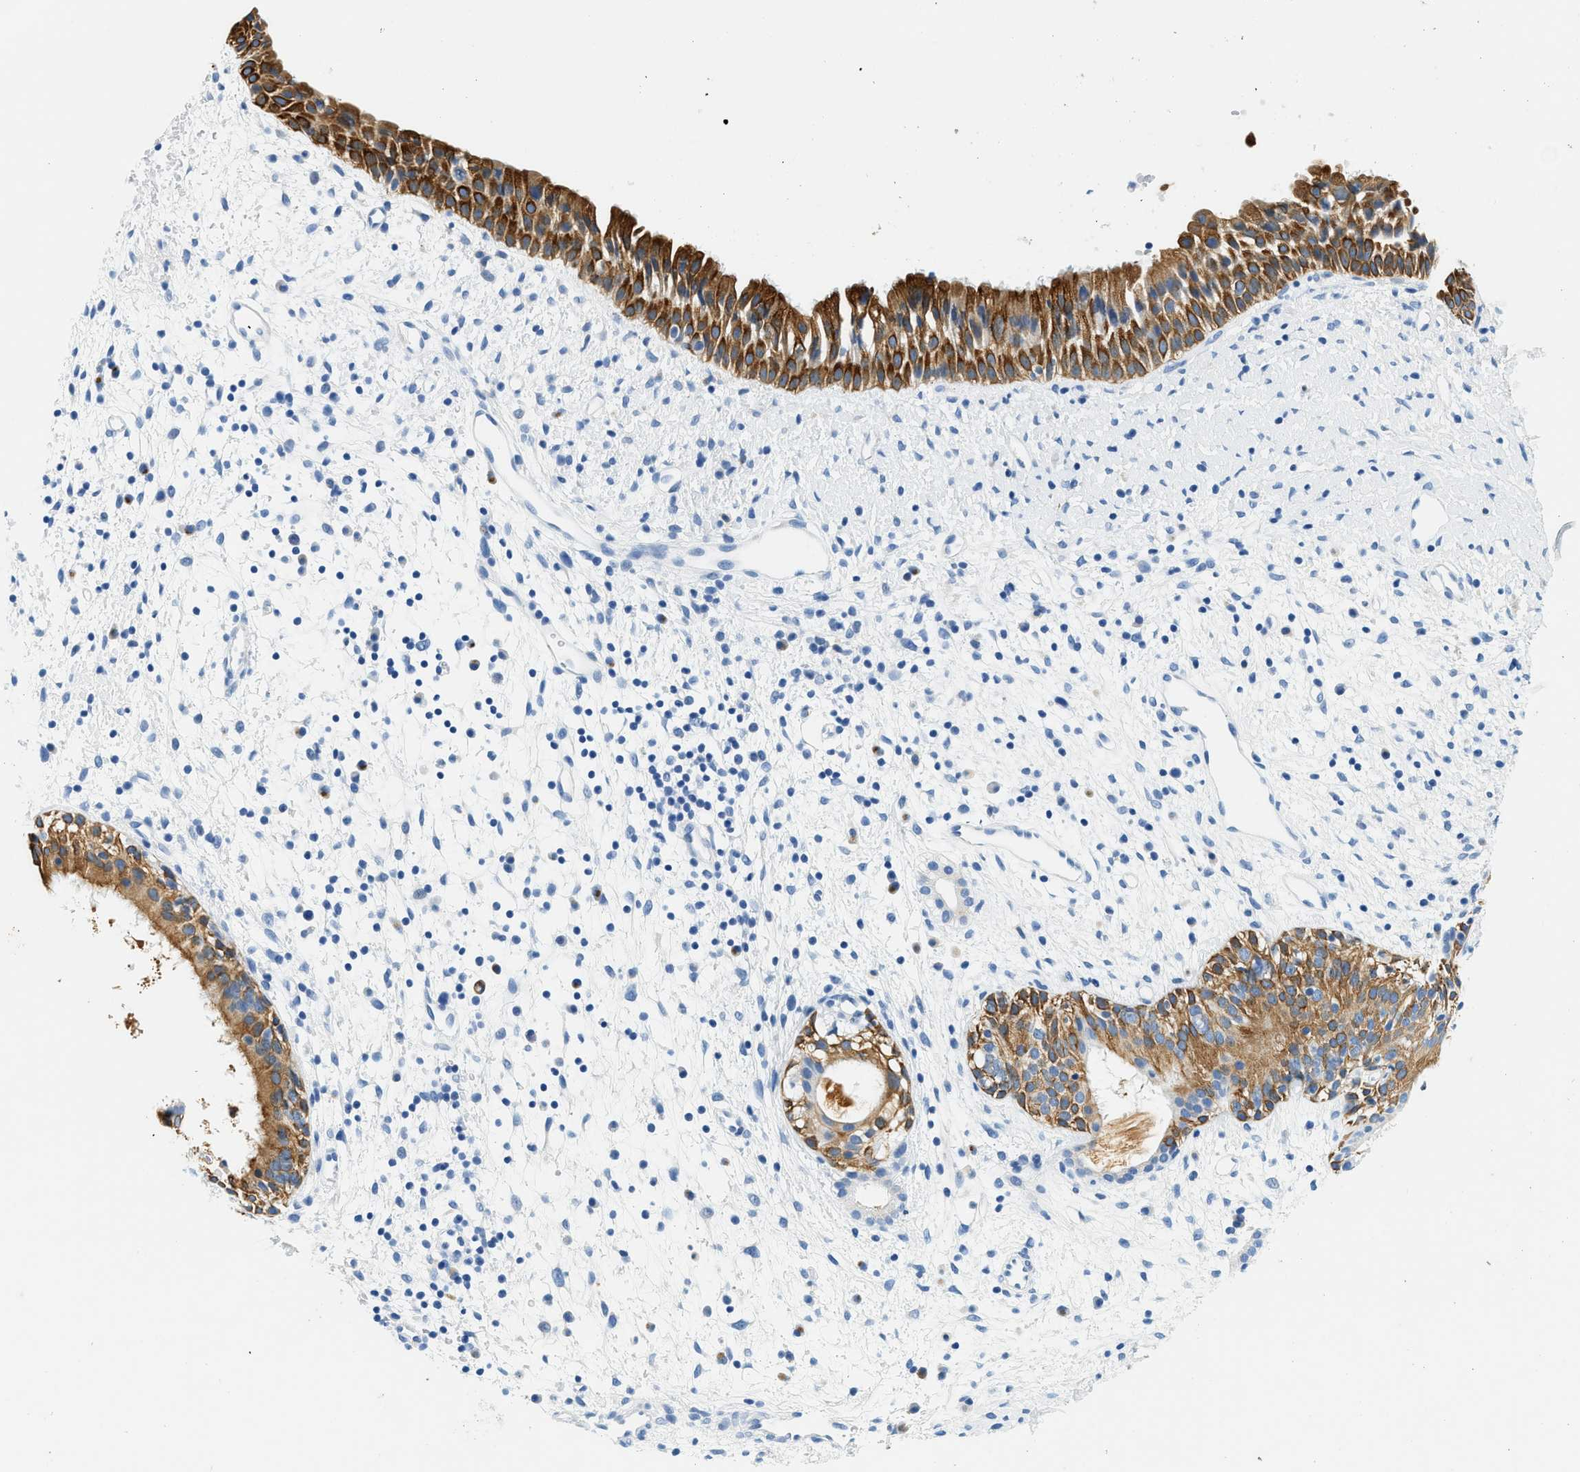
{"staining": {"intensity": "moderate", "quantity": ">75%", "location": "cytoplasmic/membranous"}, "tissue": "nasopharynx", "cell_type": "Respiratory epithelial cells", "image_type": "normal", "snomed": [{"axis": "morphology", "description": "Normal tissue, NOS"}, {"axis": "topography", "description": "Nasopharynx"}], "caption": "DAB (3,3'-diaminobenzidine) immunohistochemical staining of benign human nasopharynx exhibits moderate cytoplasmic/membranous protein positivity in approximately >75% of respiratory epithelial cells.", "gene": "STXBP2", "patient": {"sex": "male", "age": 22}}